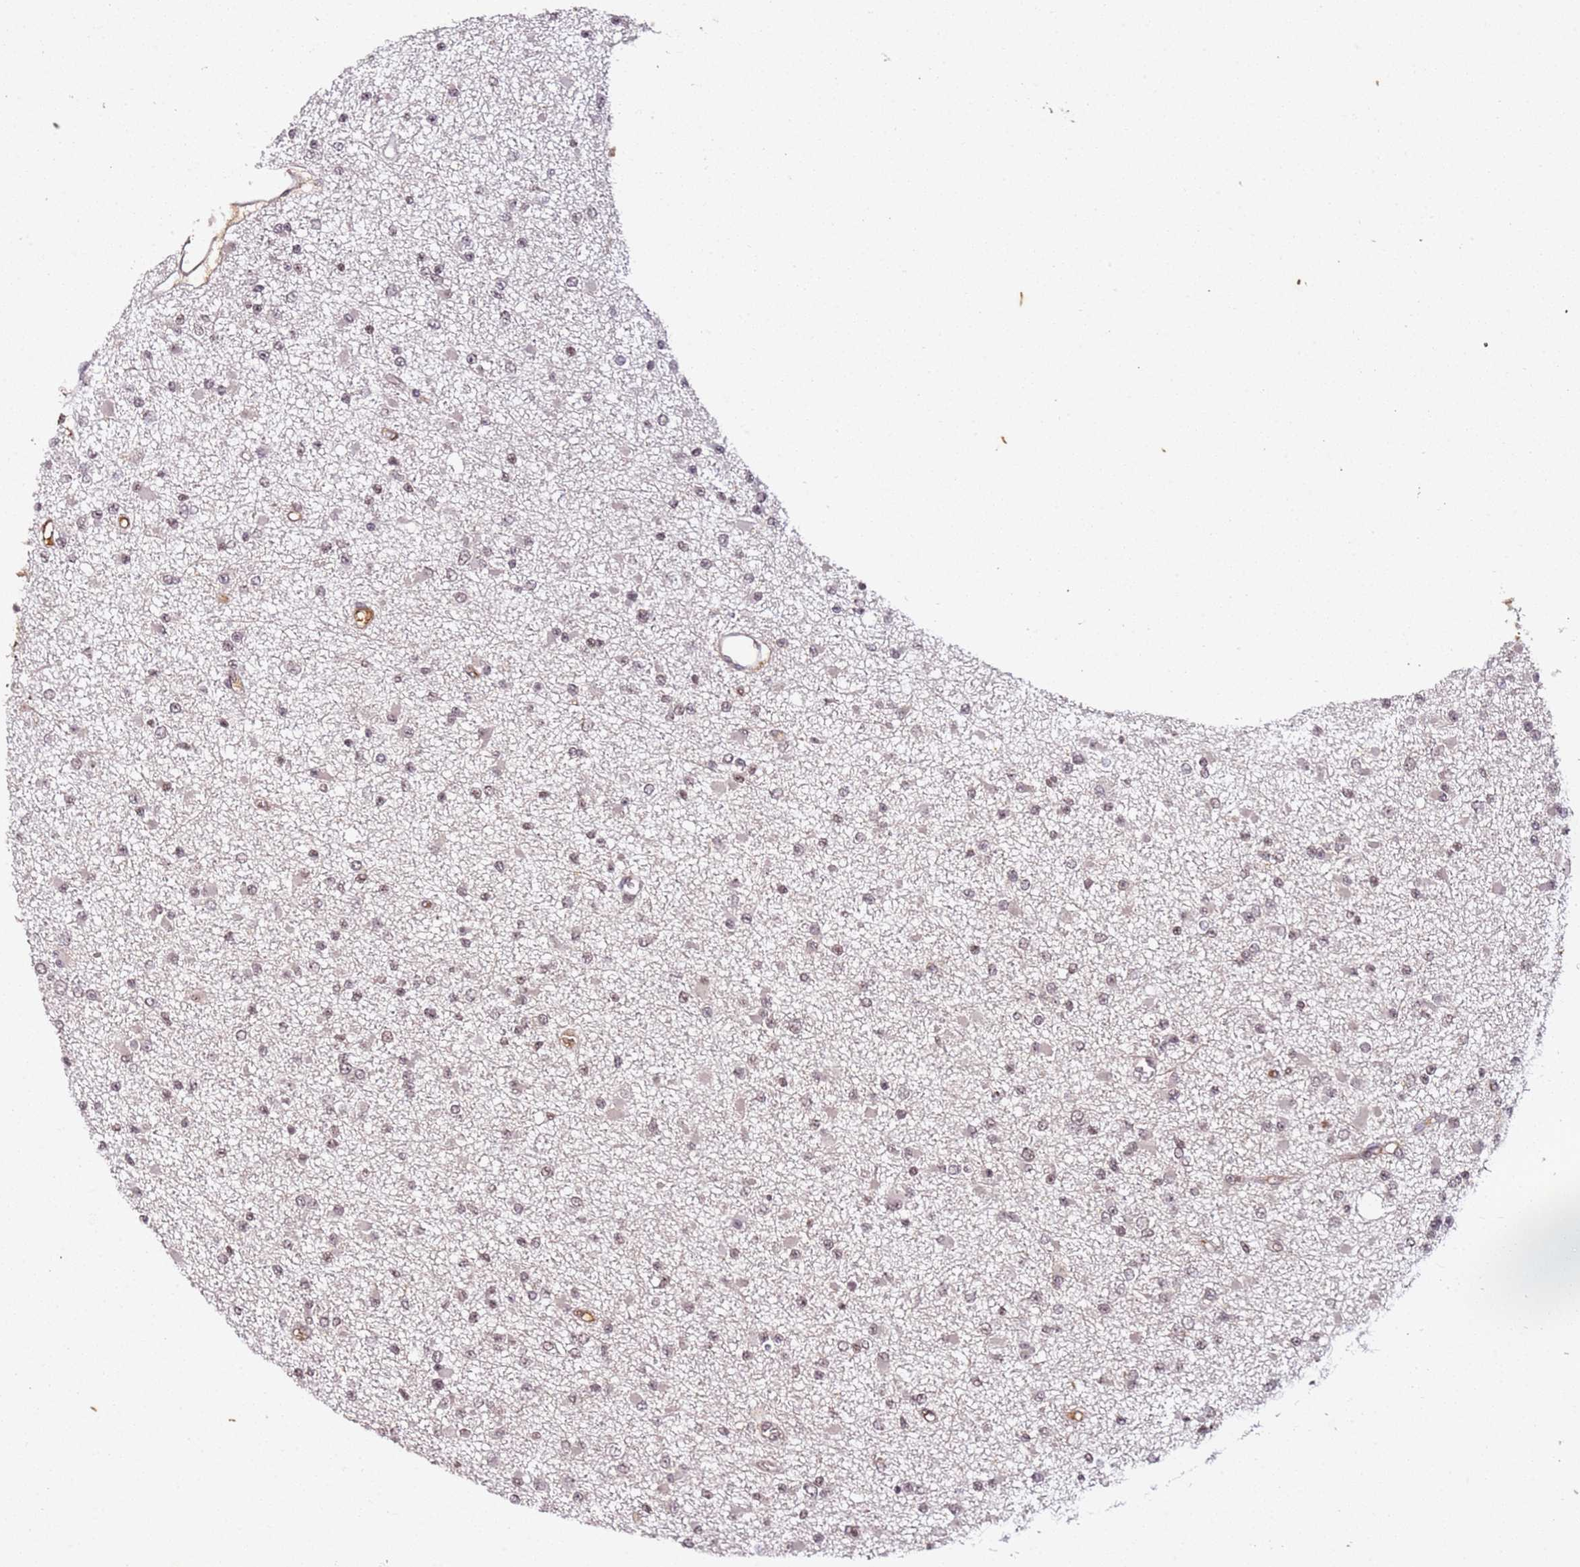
{"staining": {"intensity": "weak", "quantity": "25%-75%", "location": "nuclear"}, "tissue": "glioma", "cell_type": "Tumor cells", "image_type": "cancer", "snomed": [{"axis": "morphology", "description": "Glioma, malignant, Low grade"}, {"axis": "topography", "description": "Brain"}], "caption": "Tumor cells show low levels of weak nuclear expression in about 25%-75% of cells in human malignant glioma (low-grade).", "gene": "COL1A2", "patient": {"sex": "female", "age": 22}}